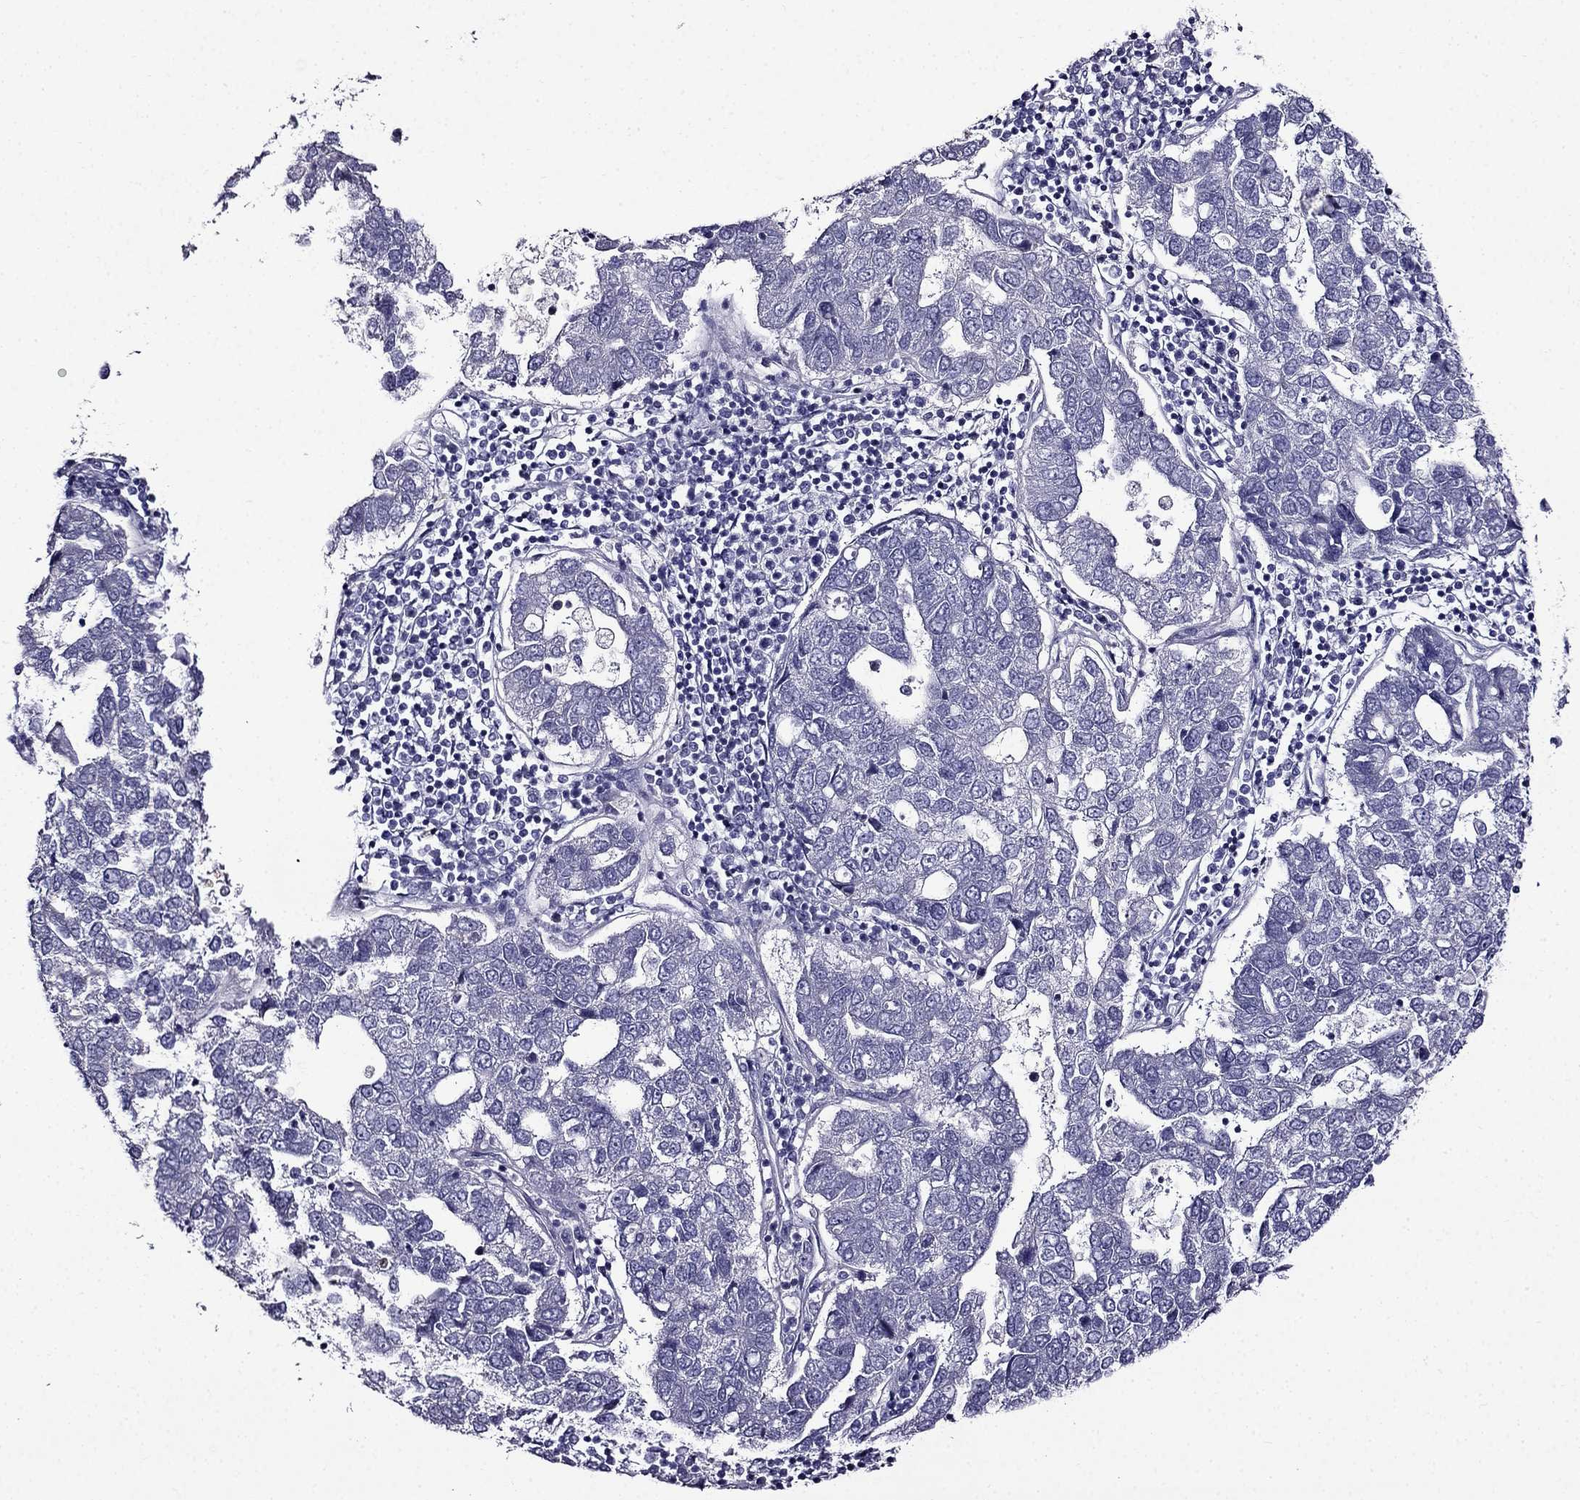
{"staining": {"intensity": "negative", "quantity": "none", "location": "none"}, "tissue": "pancreatic cancer", "cell_type": "Tumor cells", "image_type": "cancer", "snomed": [{"axis": "morphology", "description": "Adenocarcinoma, NOS"}, {"axis": "topography", "description": "Pancreas"}], "caption": "High power microscopy photomicrograph of an immunohistochemistry (IHC) histopathology image of pancreatic cancer, revealing no significant expression in tumor cells. (DAB IHC with hematoxylin counter stain).", "gene": "TMEM266", "patient": {"sex": "female", "age": 61}}